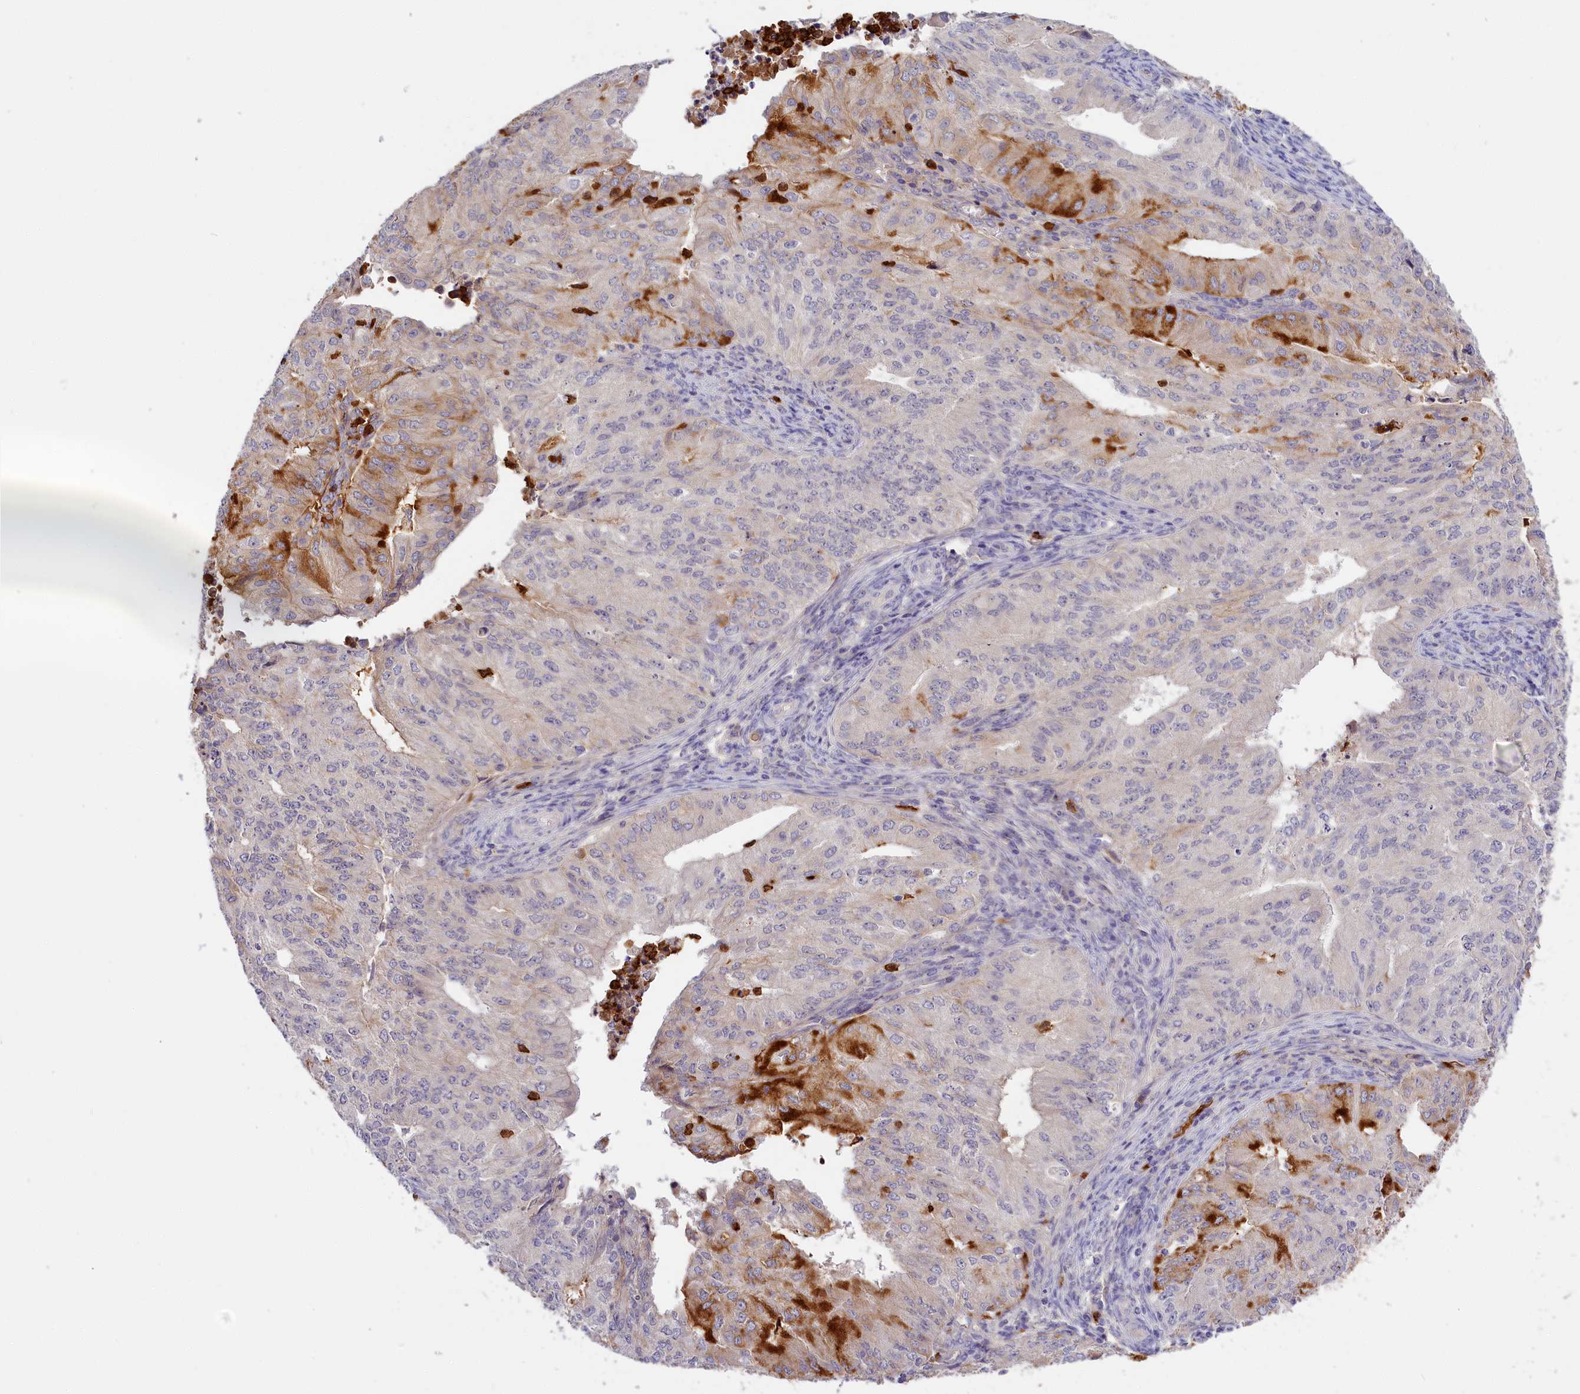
{"staining": {"intensity": "strong", "quantity": "<25%", "location": "cytoplasmic/membranous"}, "tissue": "endometrial cancer", "cell_type": "Tumor cells", "image_type": "cancer", "snomed": [{"axis": "morphology", "description": "Adenocarcinoma, NOS"}, {"axis": "topography", "description": "Endometrium"}], "caption": "Immunohistochemistry histopathology image of human adenocarcinoma (endometrial) stained for a protein (brown), which exhibits medium levels of strong cytoplasmic/membranous expression in about <25% of tumor cells.", "gene": "ADGRD1", "patient": {"sex": "female", "age": 50}}